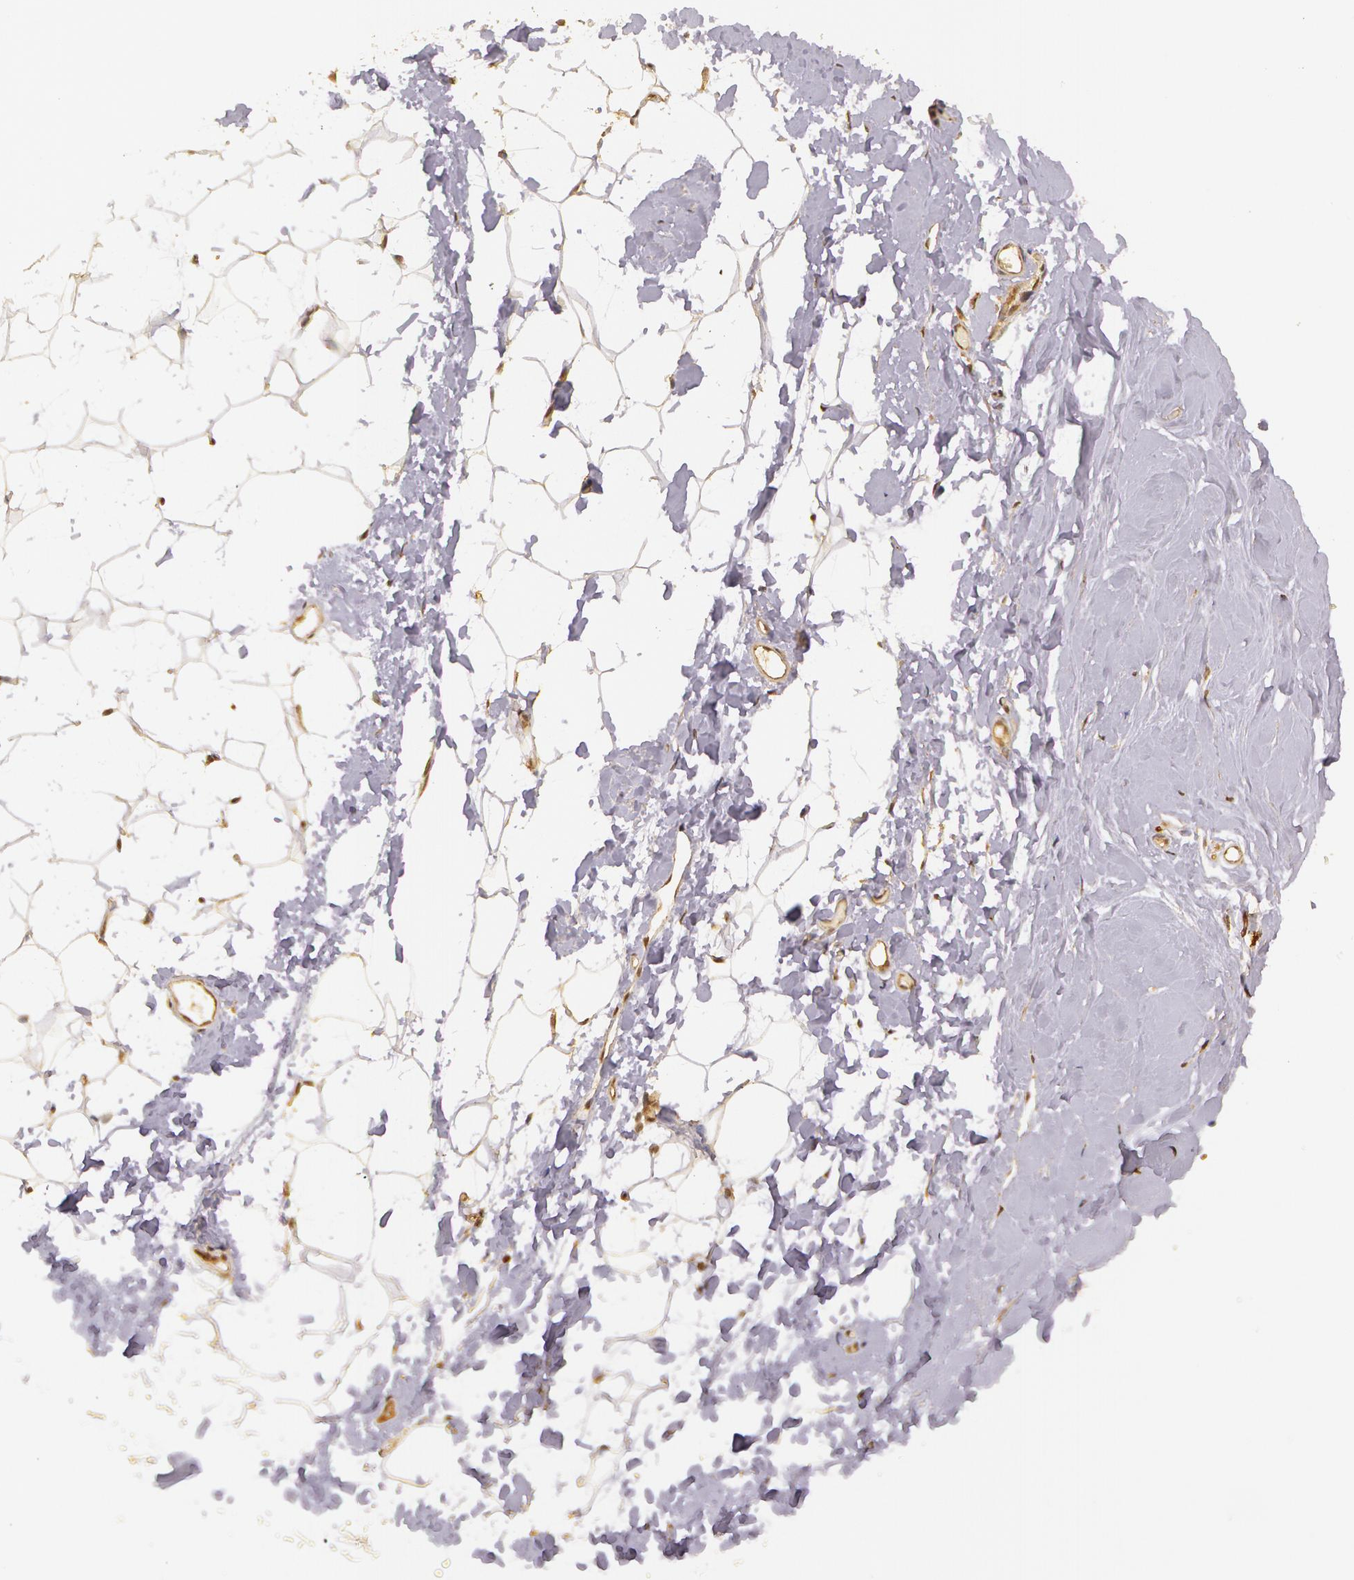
{"staining": {"intensity": "weak", "quantity": "25%-75%", "location": "cytoplasmic/membranous"}, "tissue": "adipose tissue", "cell_type": "Adipocytes", "image_type": "normal", "snomed": [{"axis": "morphology", "description": "Normal tissue, NOS"}, {"axis": "morphology", "description": "Fibrosis, NOS"}, {"axis": "topography", "description": "Breast"}], "caption": "Immunohistochemical staining of unremarkable human adipose tissue reveals 25%-75% levels of weak cytoplasmic/membranous protein expression in about 25%-75% of adipocytes.", "gene": "ASCC2", "patient": {"sex": "female", "age": 24}}